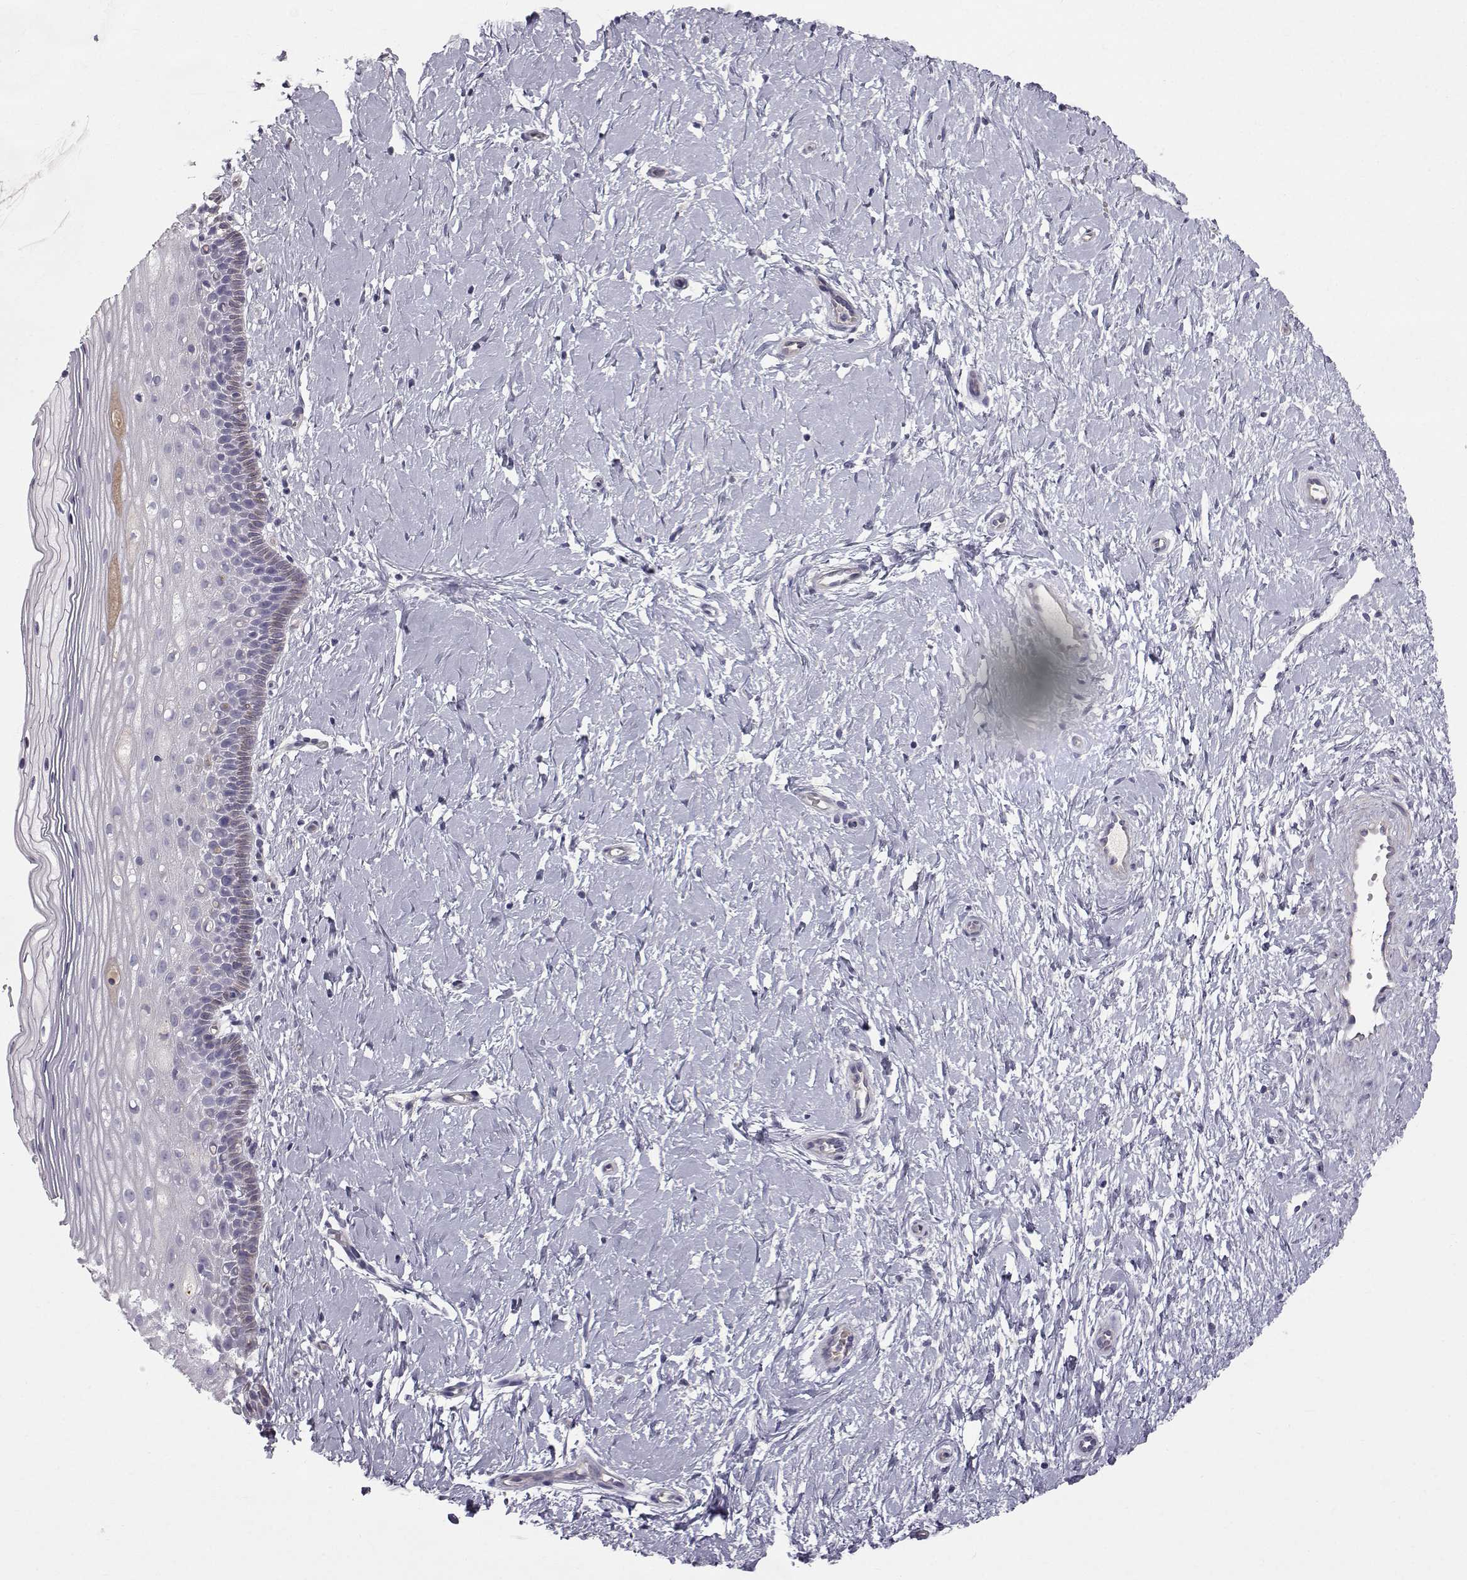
{"staining": {"intensity": "negative", "quantity": "none", "location": "none"}, "tissue": "cervix", "cell_type": "Glandular cells", "image_type": "normal", "snomed": [{"axis": "morphology", "description": "Normal tissue, NOS"}, {"axis": "topography", "description": "Cervix"}], "caption": "A high-resolution image shows immunohistochemistry (IHC) staining of unremarkable cervix, which reveals no significant positivity in glandular cells. (Brightfield microscopy of DAB (3,3'-diaminobenzidine) immunohistochemistry at high magnification).", "gene": "CALCR", "patient": {"sex": "female", "age": 37}}